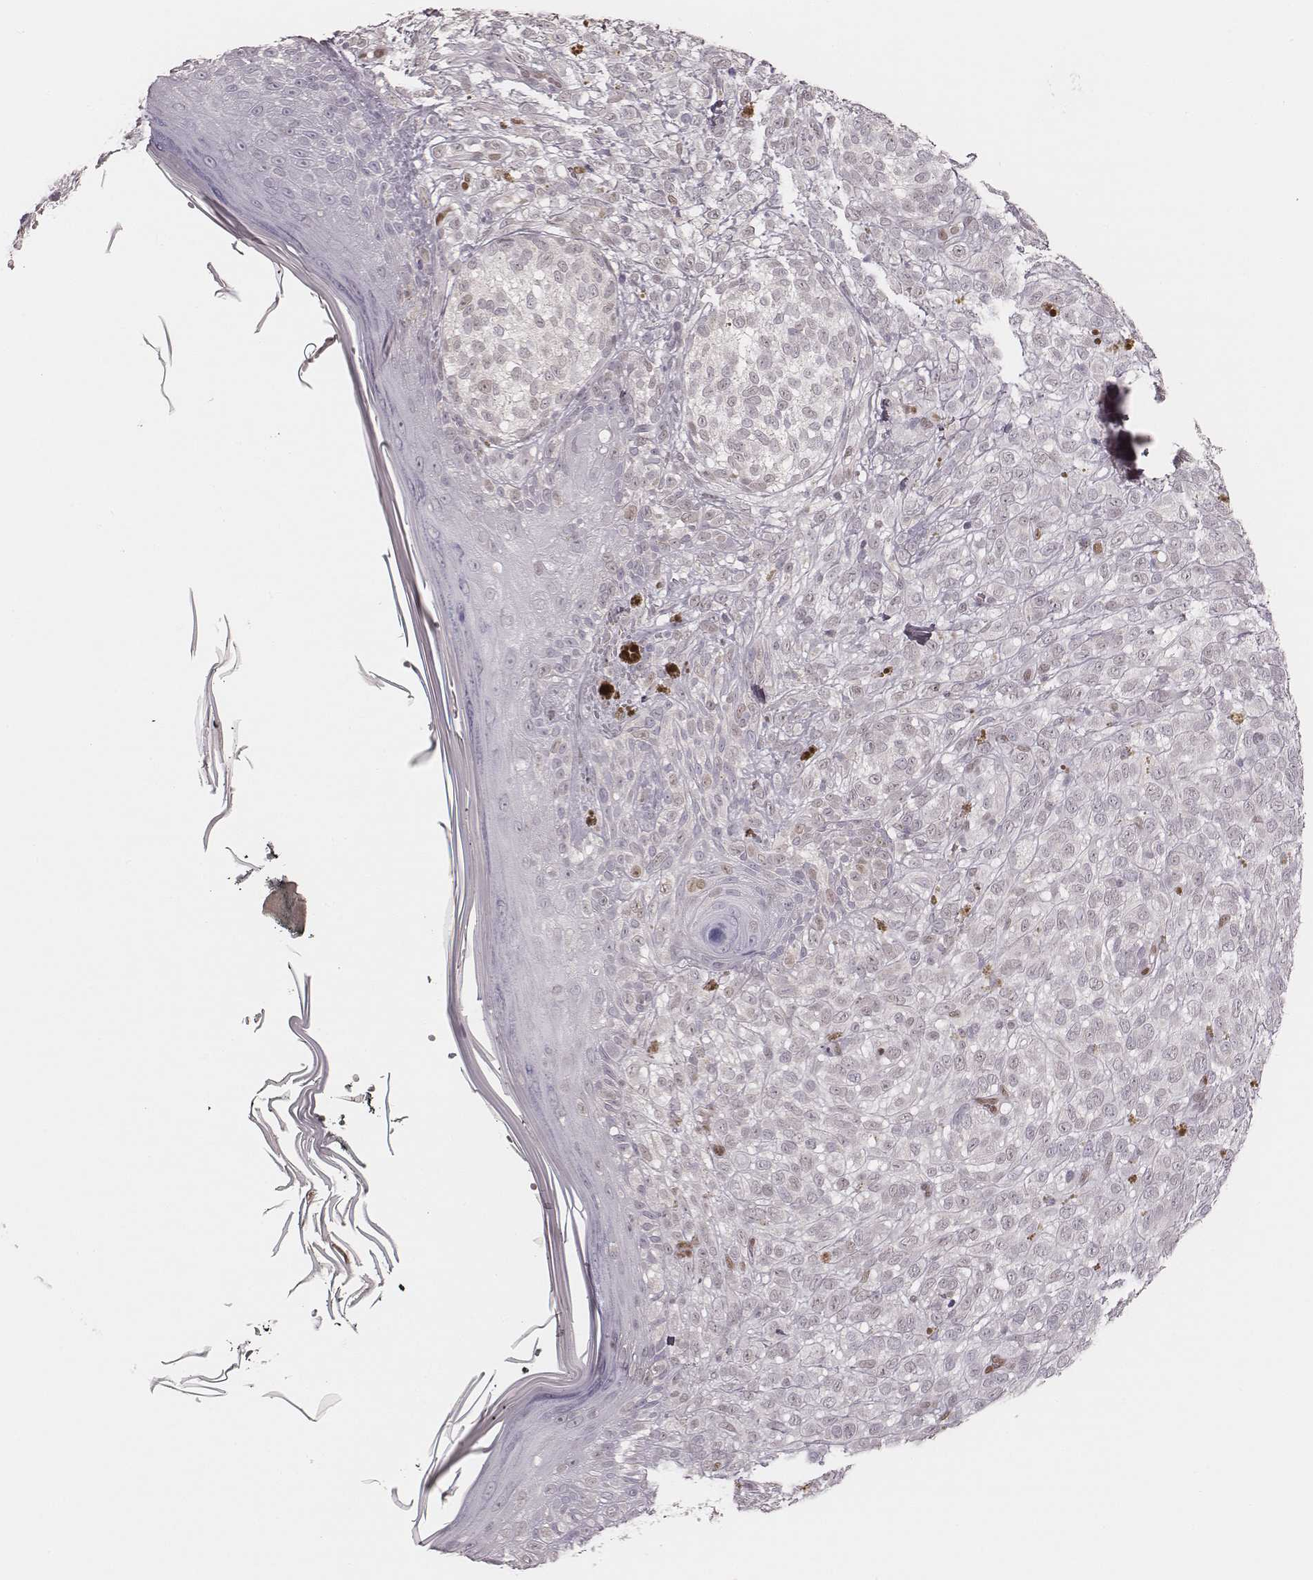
{"staining": {"intensity": "negative", "quantity": "none", "location": "none"}, "tissue": "melanoma", "cell_type": "Tumor cells", "image_type": "cancer", "snomed": [{"axis": "morphology", "description": "Malignant melanoma, NOS"}, {"axis": "topography", "description": "Skin"}], "caption": "Immunohistochemistry histopathology image of neoplastic tissue: malignant melanoma stained with DAB displays no significant protein expression in tumor cells.", "gene": "MSX1", "patient": {"sex": "female", "age": 86}}